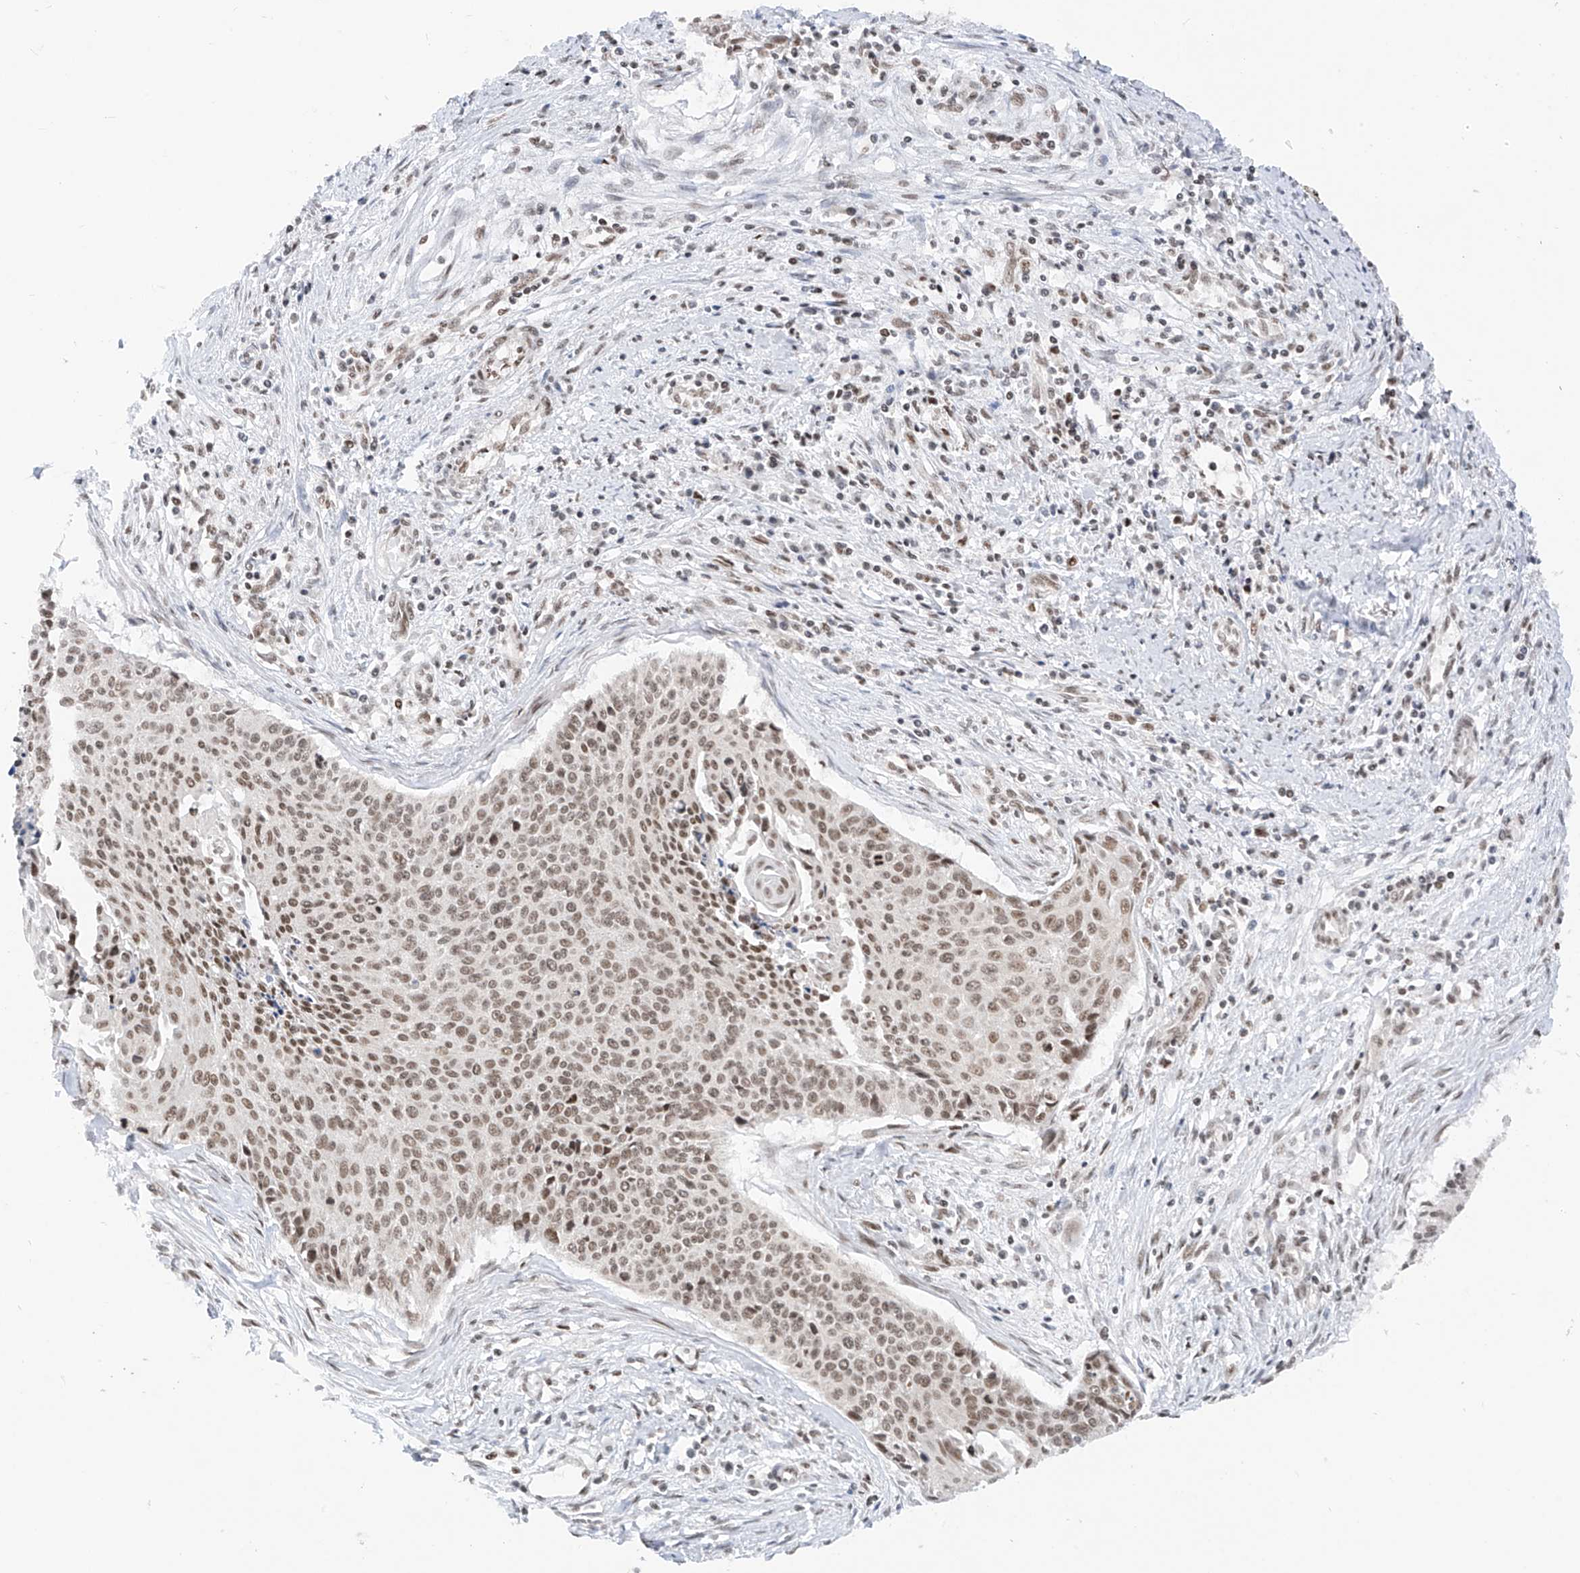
{"staining": {"intensity": "moderate", "quantity": ">75%", "location": "cytoplasmic/membranous"}, "tissue": "cervical cancer", "cell_type": "Tumor cells", "image_type": "cancer", "snomed": [{"axis": "morphology", "description": "Squamous cell carcinoma, NOS"}, {"axis": "topography", "description": "Cervix"}], "caption": "Brown immunohistochemical staining in cervical squamous cell carcinoma exhibits moderate cytoplasmic/membranous positivity in approximately >75% of tumor cells.", "gene": "AURKAIP1", "patient": {"sex": "female", "age": 55}}